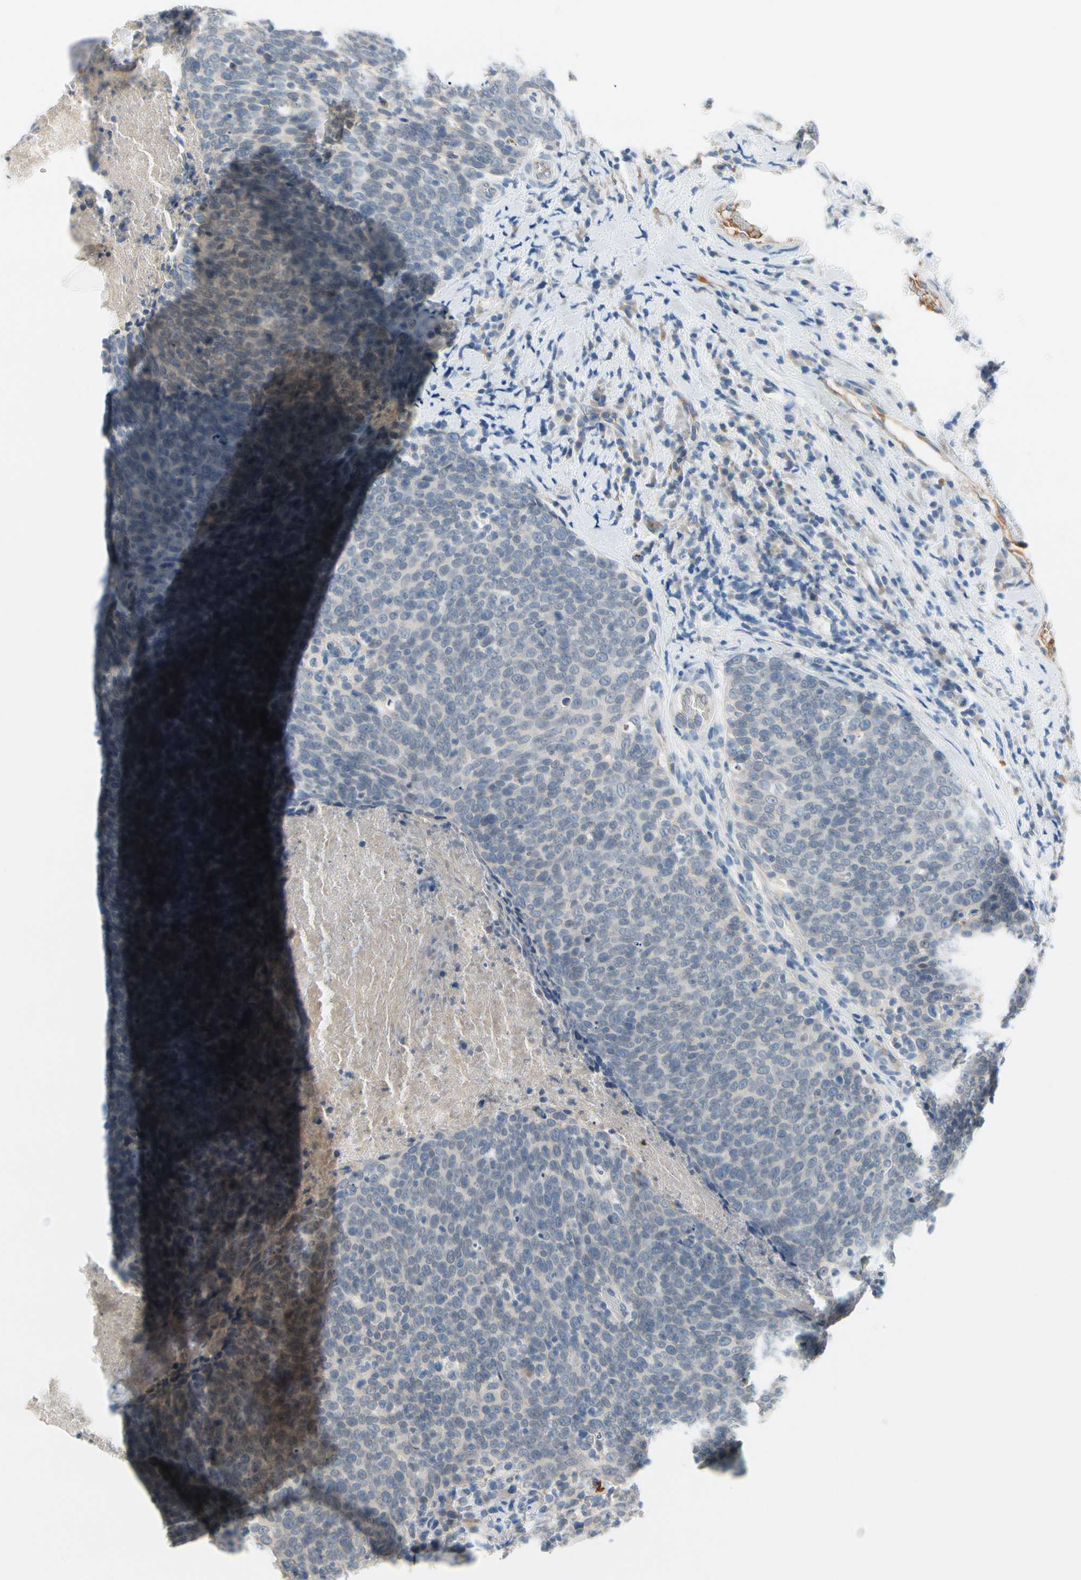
{"staining": {"intensity": "negative", "quantity": "none", "location": "none"}, "tissue": "head and neck cancer", "cell_type": "Tumor cells", "image_type": "cancer", "snomed": [{"axis": "morphology", "description": "Squamous cell carcinoma, NOS"}, {"axis": "morphology", "description": "Squamous cell carcinoma, metastatic, NOS"}, {"axis": "topography", "description": "Lymph node"}, {"axis": "topography", "description": "Head-Neck"}], "caption": "Tumor cells are negative for brown protein staining in head and neck cancer.", "gene": "CNDP1", "patient": {"sex": "male", "age": 62}}